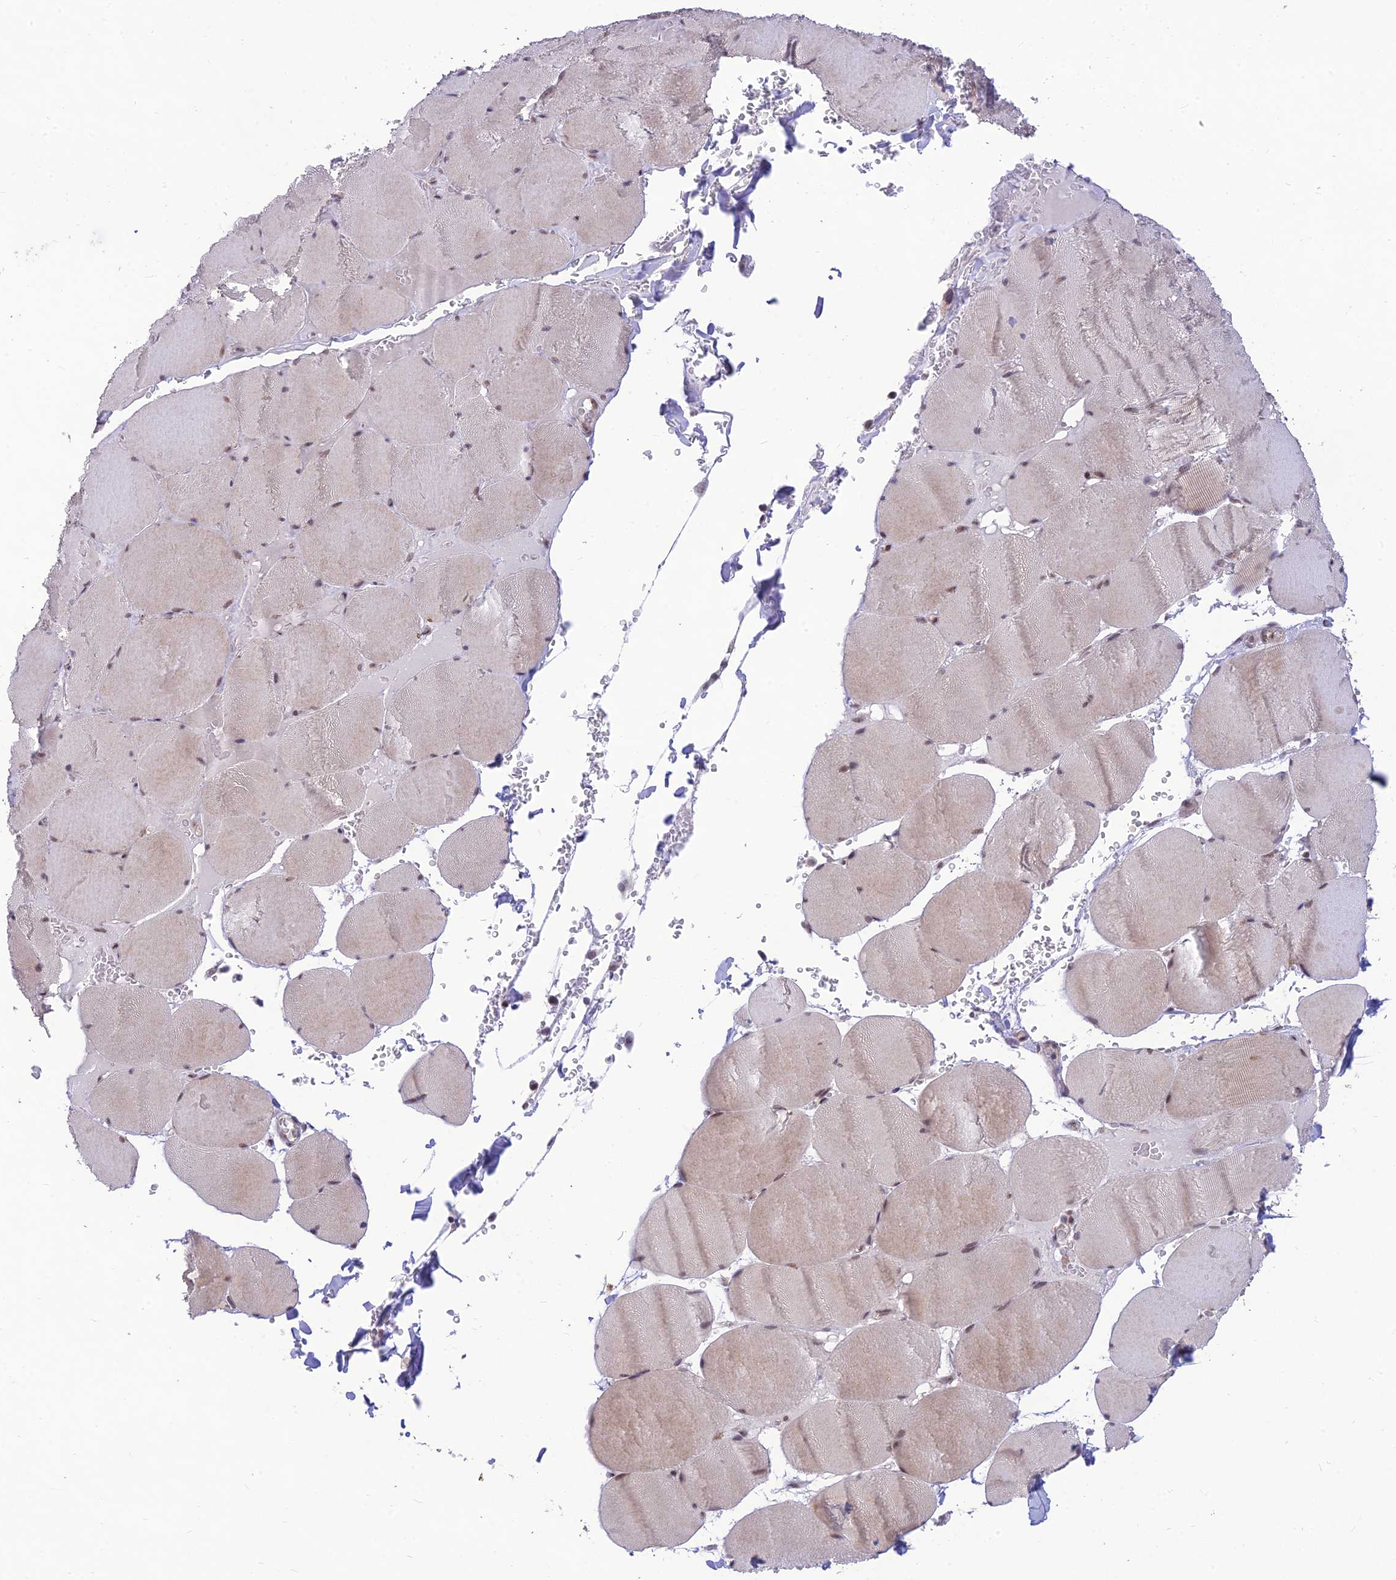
{"staining": {"intensity": "weak", "quantity": ">75%", "location": "cytoplasmic/membranous,nuclear"}, "tissue": "skeletal muscle", "cell_type": "Myocytes", "image_type": "normal", "snomed": [{"axis": "morphology", "description": "Normal tissue, NOS"}, {"axis": "topography", "description": "Skeletal muscle"}, {"axis": "topography", "description": "Head-Neck"}], "caption": "Protein staining by IHC reveals weak cytoplasmic/membranous,nuclear staining in about >75% of myocytes in unremarkable skeletal muscle. The protein of interest is shown in brown color, while the nuclei are stained blue.", "gene": "MICOS13", "patient": {"sex": "male", "age": 66}}